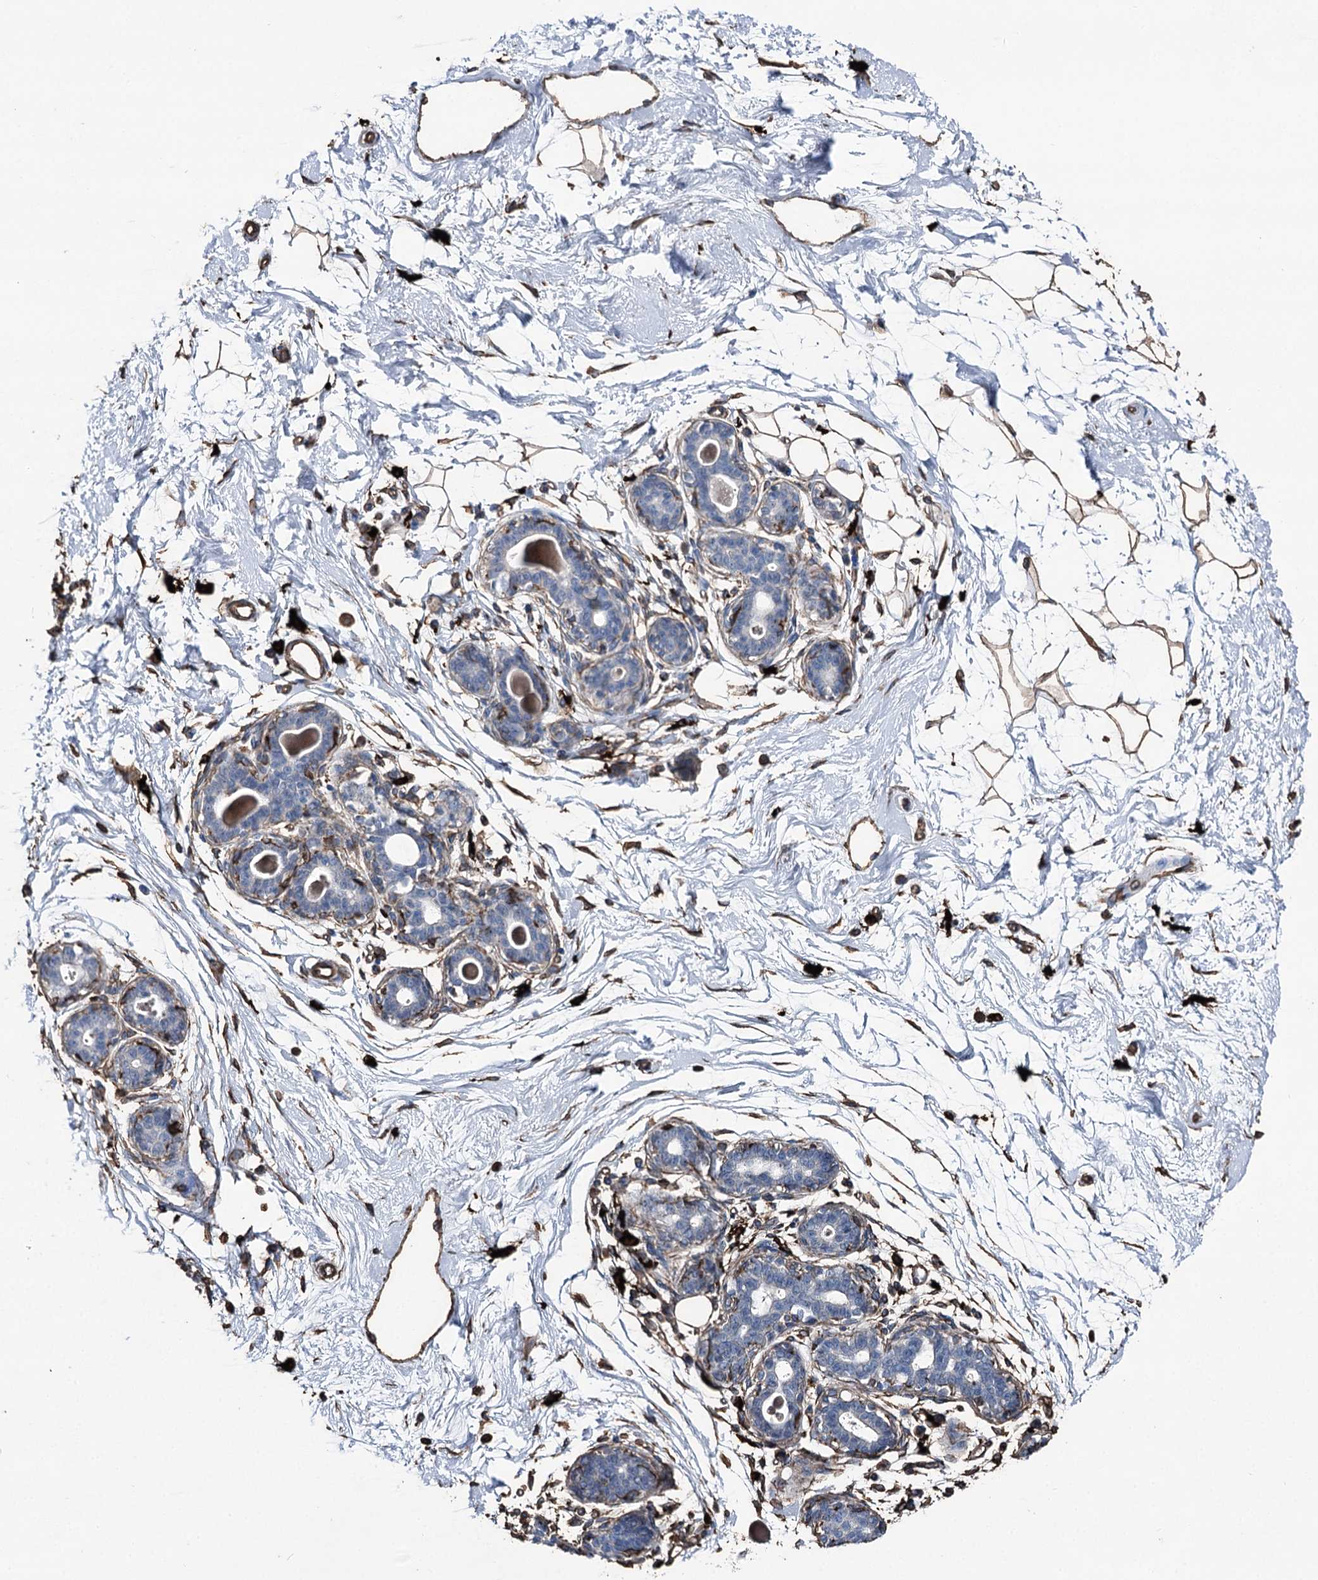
{"staining": {"intensity": "weak", "quantity": ">75%", "location": "cytoplasmic/membranous"}, "tissue": "breast", "cell_type": "Adipocytes", "image_type": "normal", "snomed": [{"axis": "morphology", "description": "Normal tissue, NOS"}, {"axis": "topography", "description": "Breast"}], "caption": "The image demonstrates a brown stain indicating the presence of a protein in the cytoplasmic/membranous of adipocytes in breast. (DAB IHC with brightfield microscopy, high magnification).", "gene": "CLEC4M", "patient": {"sex": "female", "age": 45}}